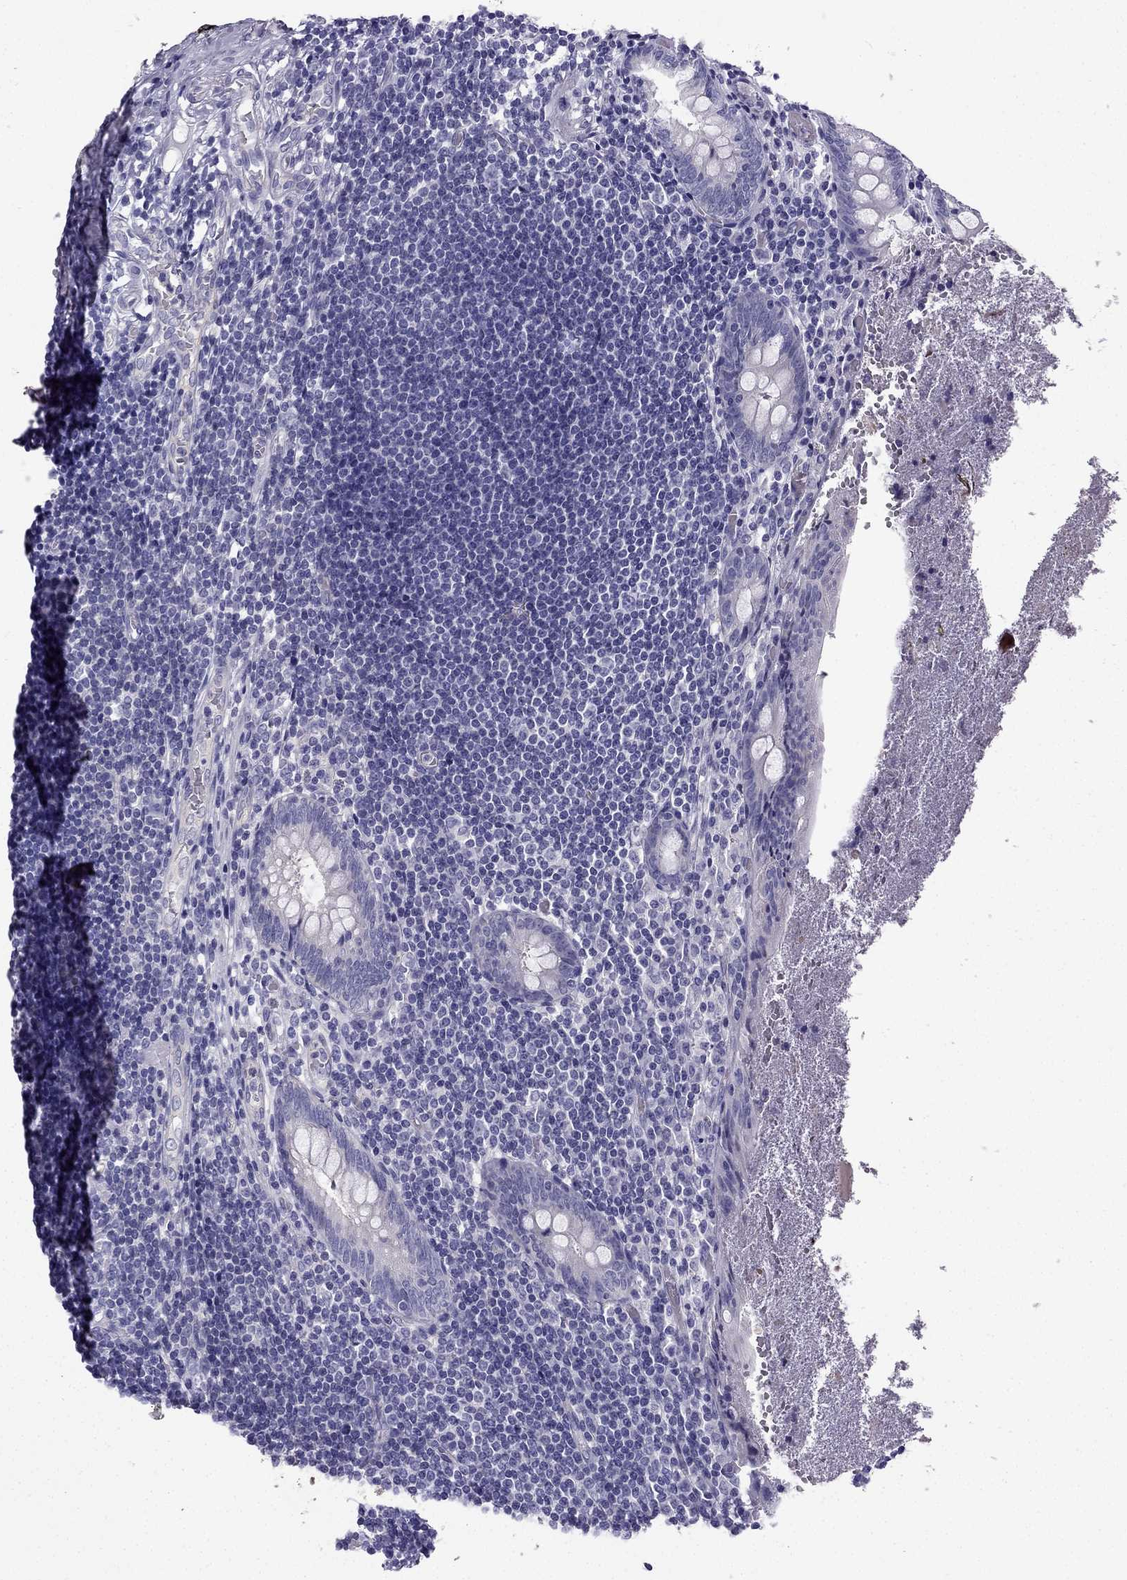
{"staining": {"intensity": "negative", "quantity": "none", "location": "none"}, "tissue": "appendix", "cell_type": "Glandular cells", "image_type": "normal", "snomed": [{"axis": "morphology", "description": "Normal tissue, NOS"}, {"axis": "topography", "description": "Appendix"}], "caption": "Appendix stained for a protein using immunohistochemistry (IHC) reveals no expression glandular cells.", "gene": "GJA8", "patient": {"sex": "female", "age": 23}}